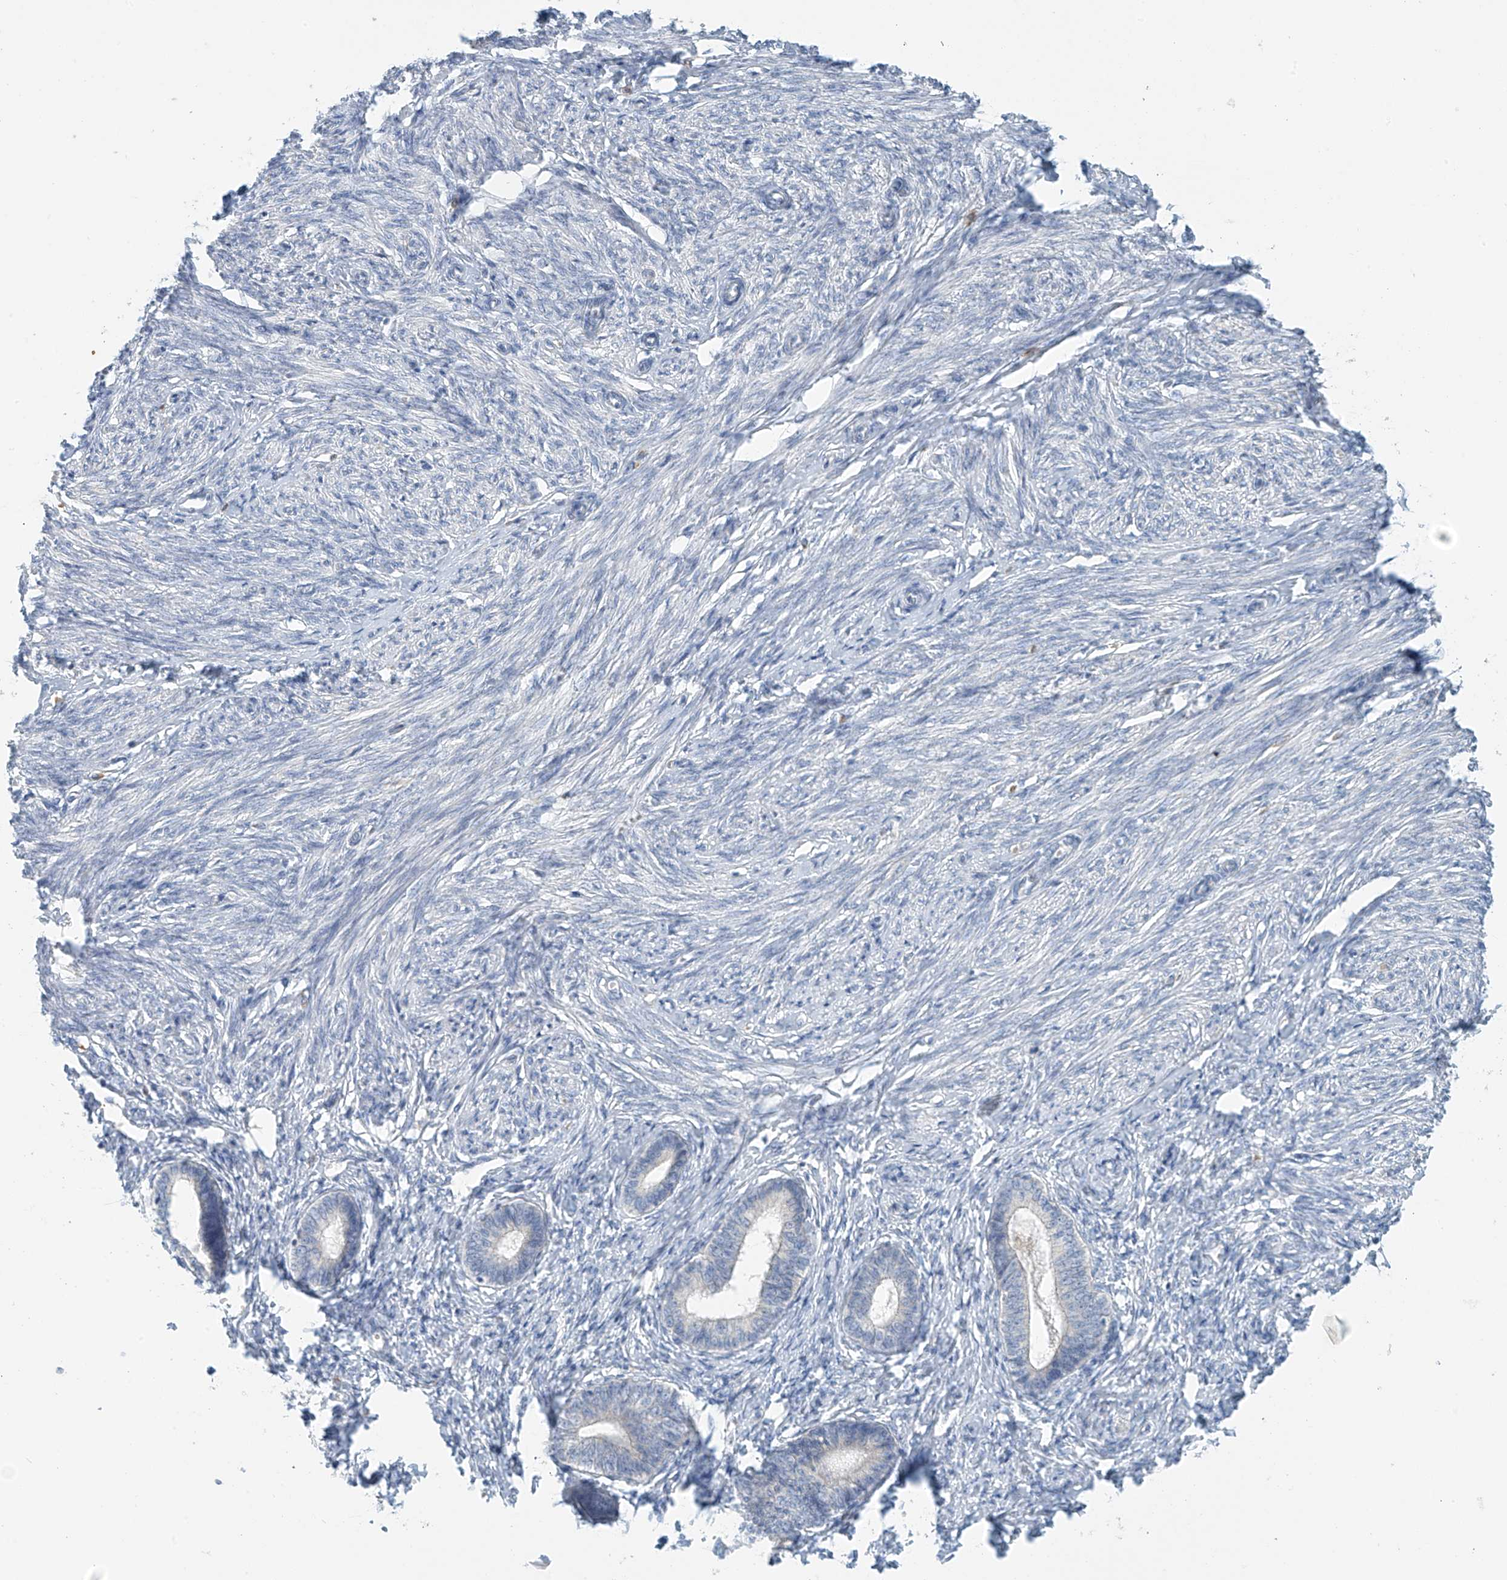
{"staining": {"intensity": "negative", "quantity": "none", "location": "none"}, "tissue": "endometrium", "cell_type": "Cells in endometrial stroma", "image_type": "normal", "snomed": [{"axis": "morphology", "description": "Normal tissue, NOS"}, {"axis": "topography", "description": "Endometrium"}], "caption": "A micrograph of endometrium stained for a protein shows no brown staining in cells in endometrial stroma. (DAB (3,3'-diaminobenzidine) IHC visualized using brightfield microscopy, high magnification).", "gene": "SLC6A12", "patient": {"sex": "female", "age": 72}}